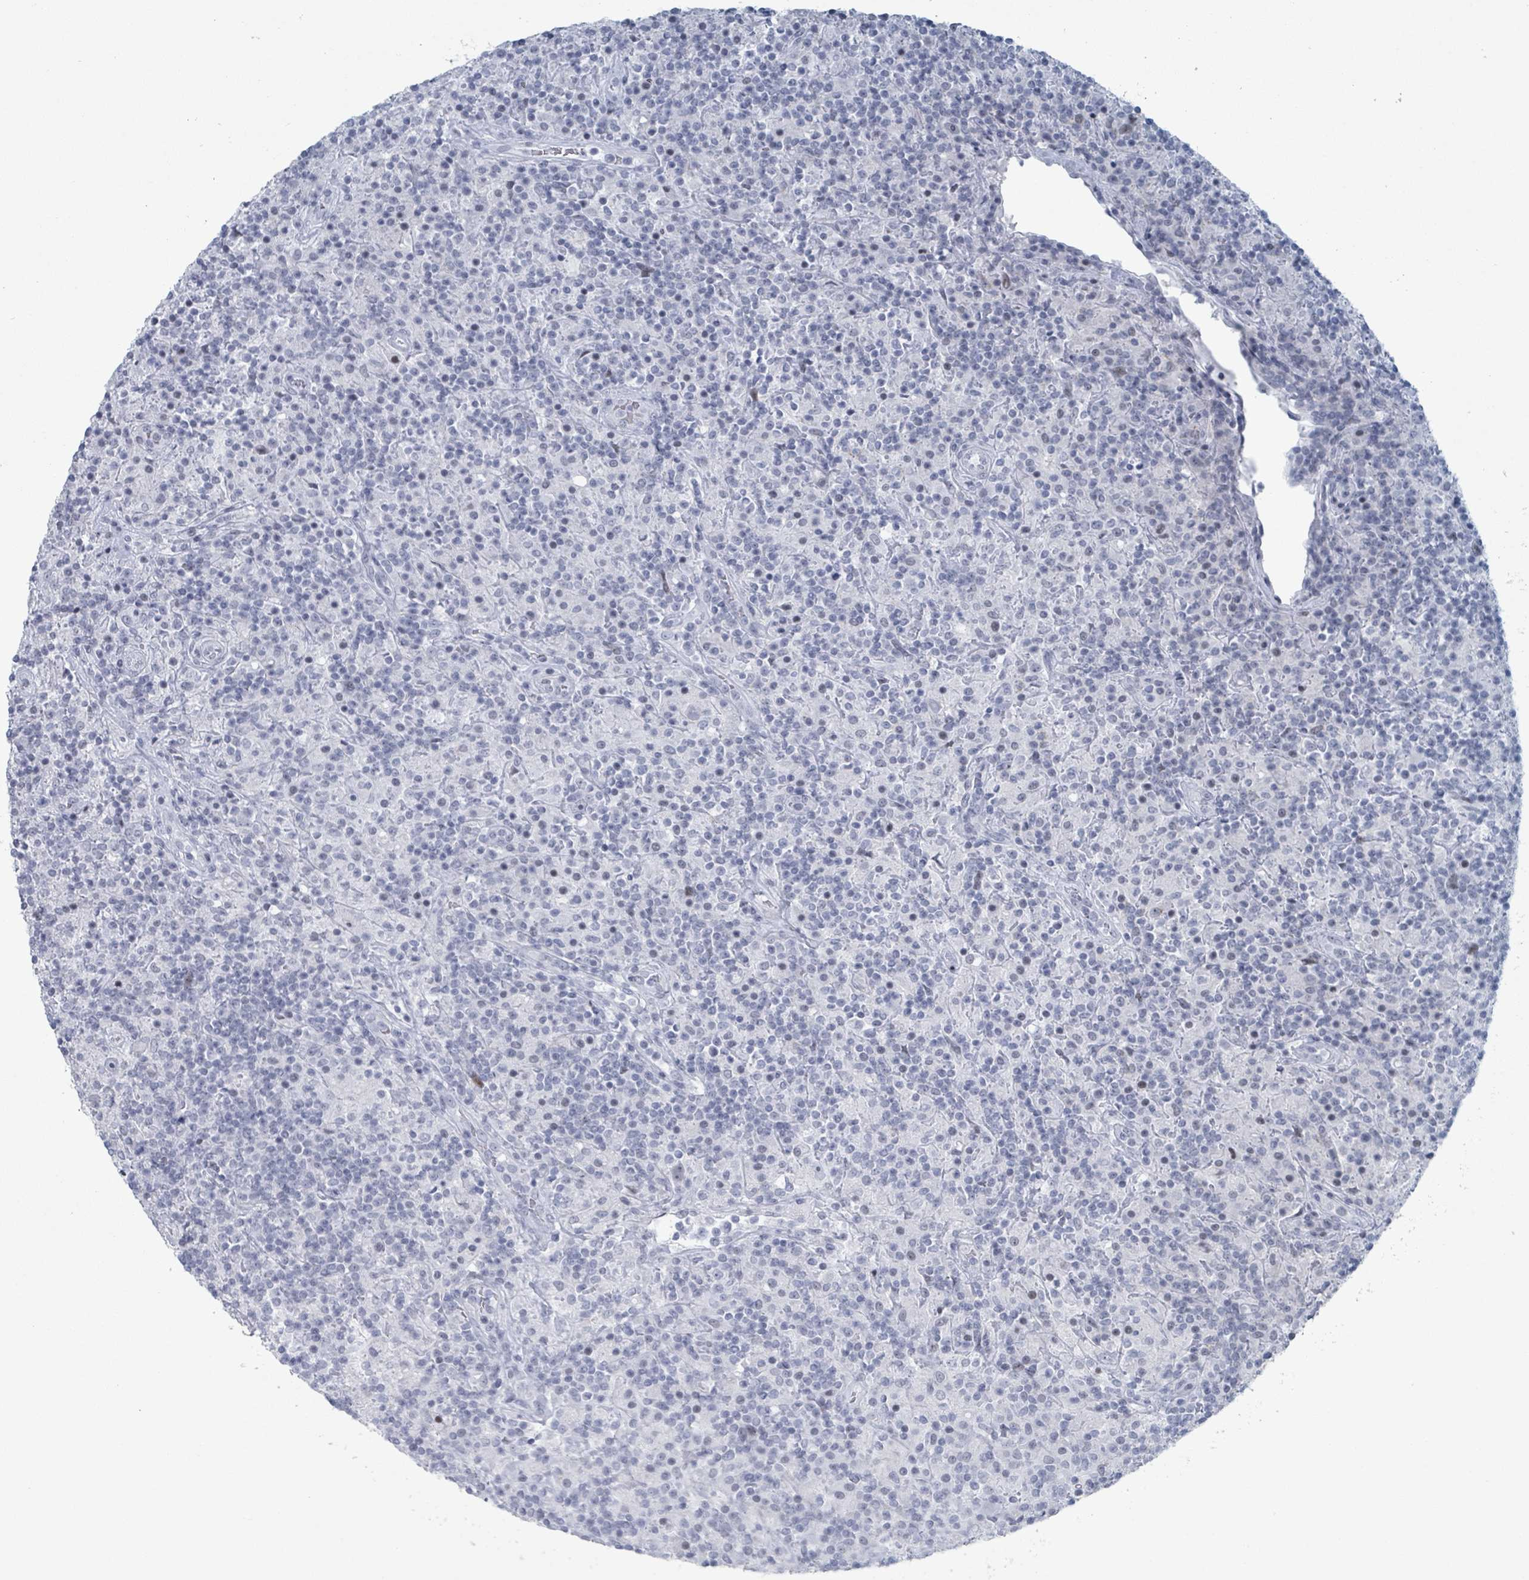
{"staining": {"intensity": "negative", "quantity": "none", "location": "none"}, "tissue": "lymphoma", "cell_type": "Tumor cells", "image_type": "cancer", "snomed": [{"axis": "morphology", "description": "Hodgkin's disease, NOS"}, {"axis": "topography", "description": "Lymph node"}], "caption": "This is an immunohistochemistry (IHC) image of human Hodgkin's disease. There is no staining in tumor cells.", "gene": "GPR15LG", "patient": {"sex": "male", "age": 70}}